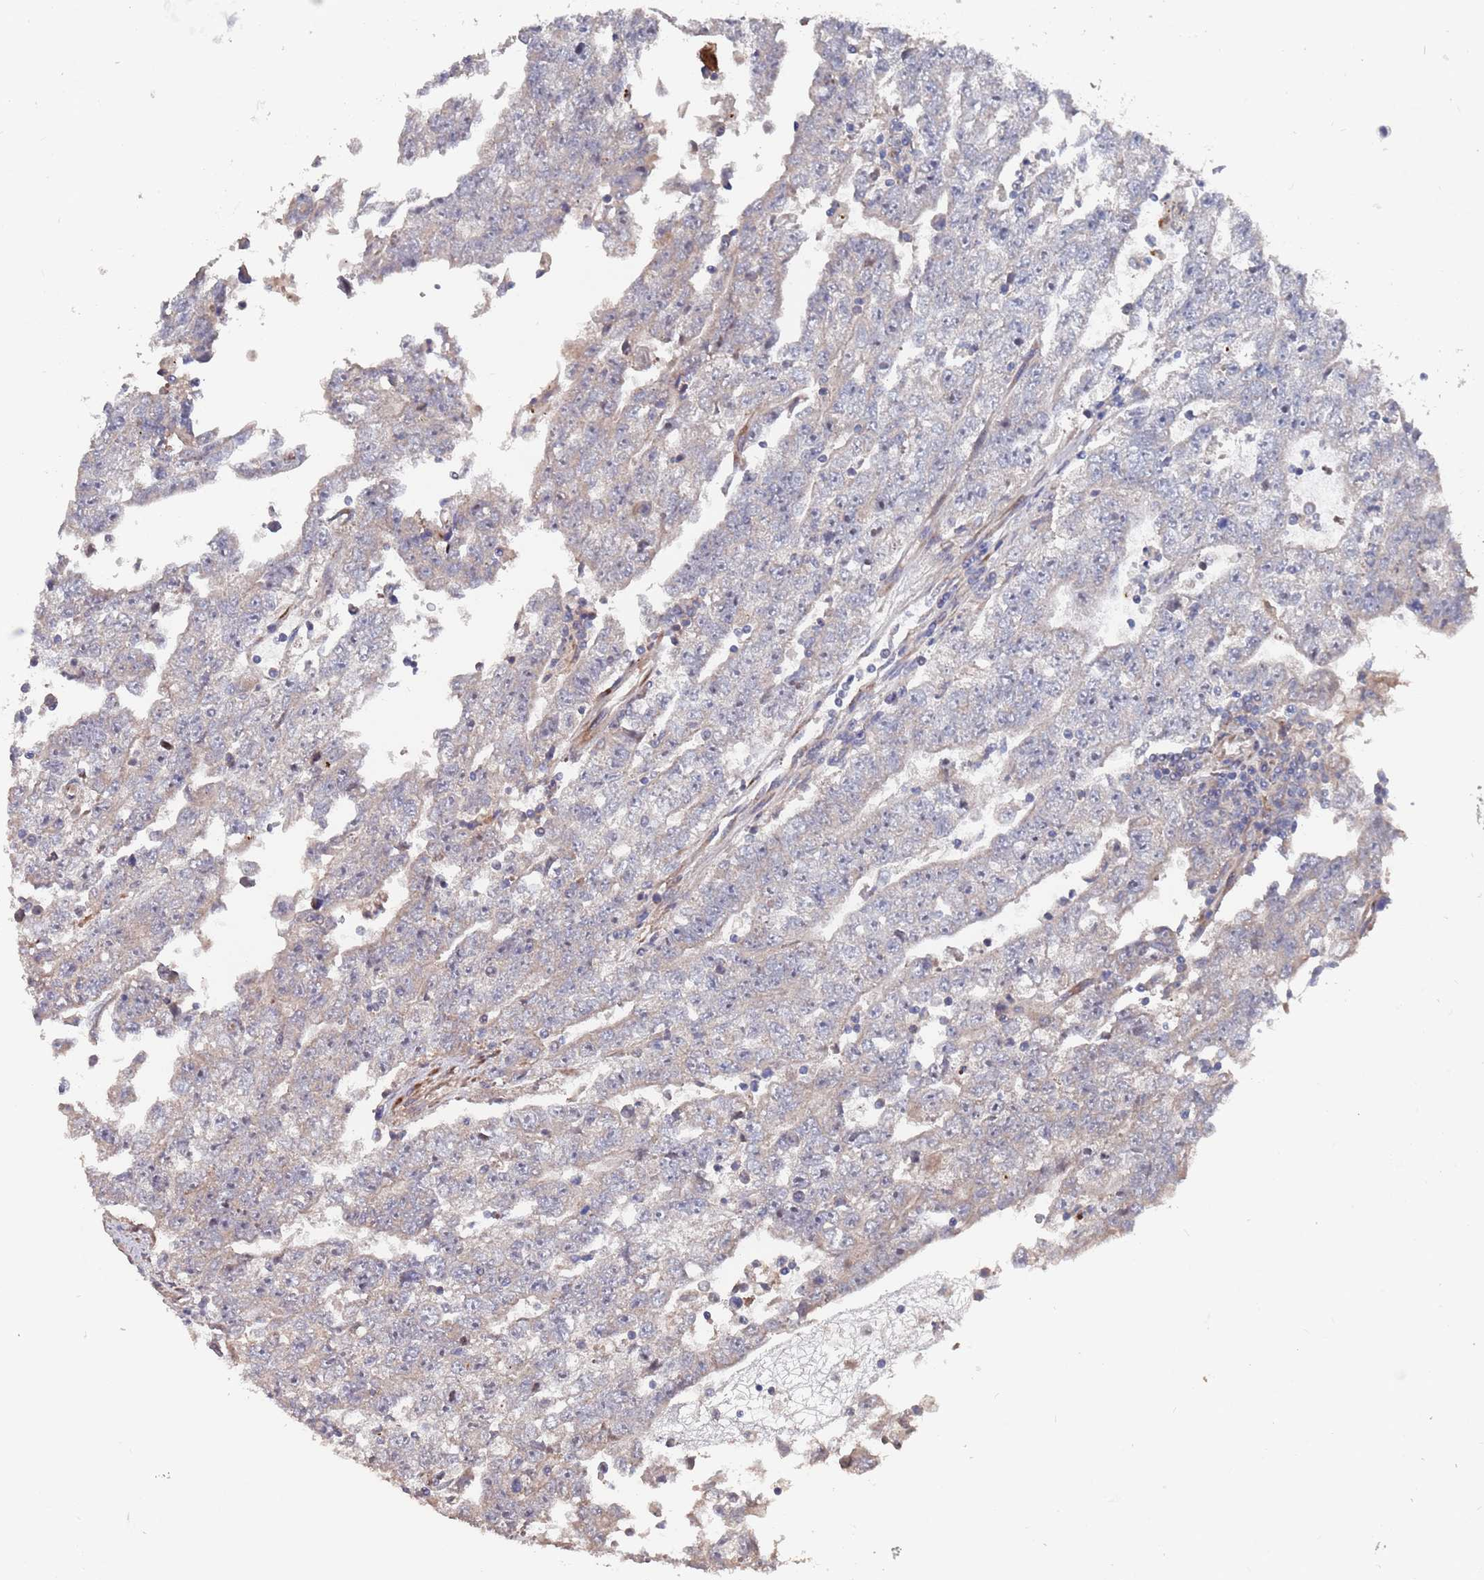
{"staining": {"intensity": "negative", "quantity": "none", "location": "none"}, "tissue": "testis cancer", "cell_type": "Tumor cells", "image_type": "cancer", "snomed": [{"axis": "morphology", "description": "Carcinoma, Embryonal, NOS"}, {"axis": "topography", "description": "Testis"}], "caption": "Embryonal carcinoma (testis) was stained to show a protein in brown. There is no significant staining in tumor cells.", "gene": "UNC45A", "patient": {"sex": "male", "age": 25}}